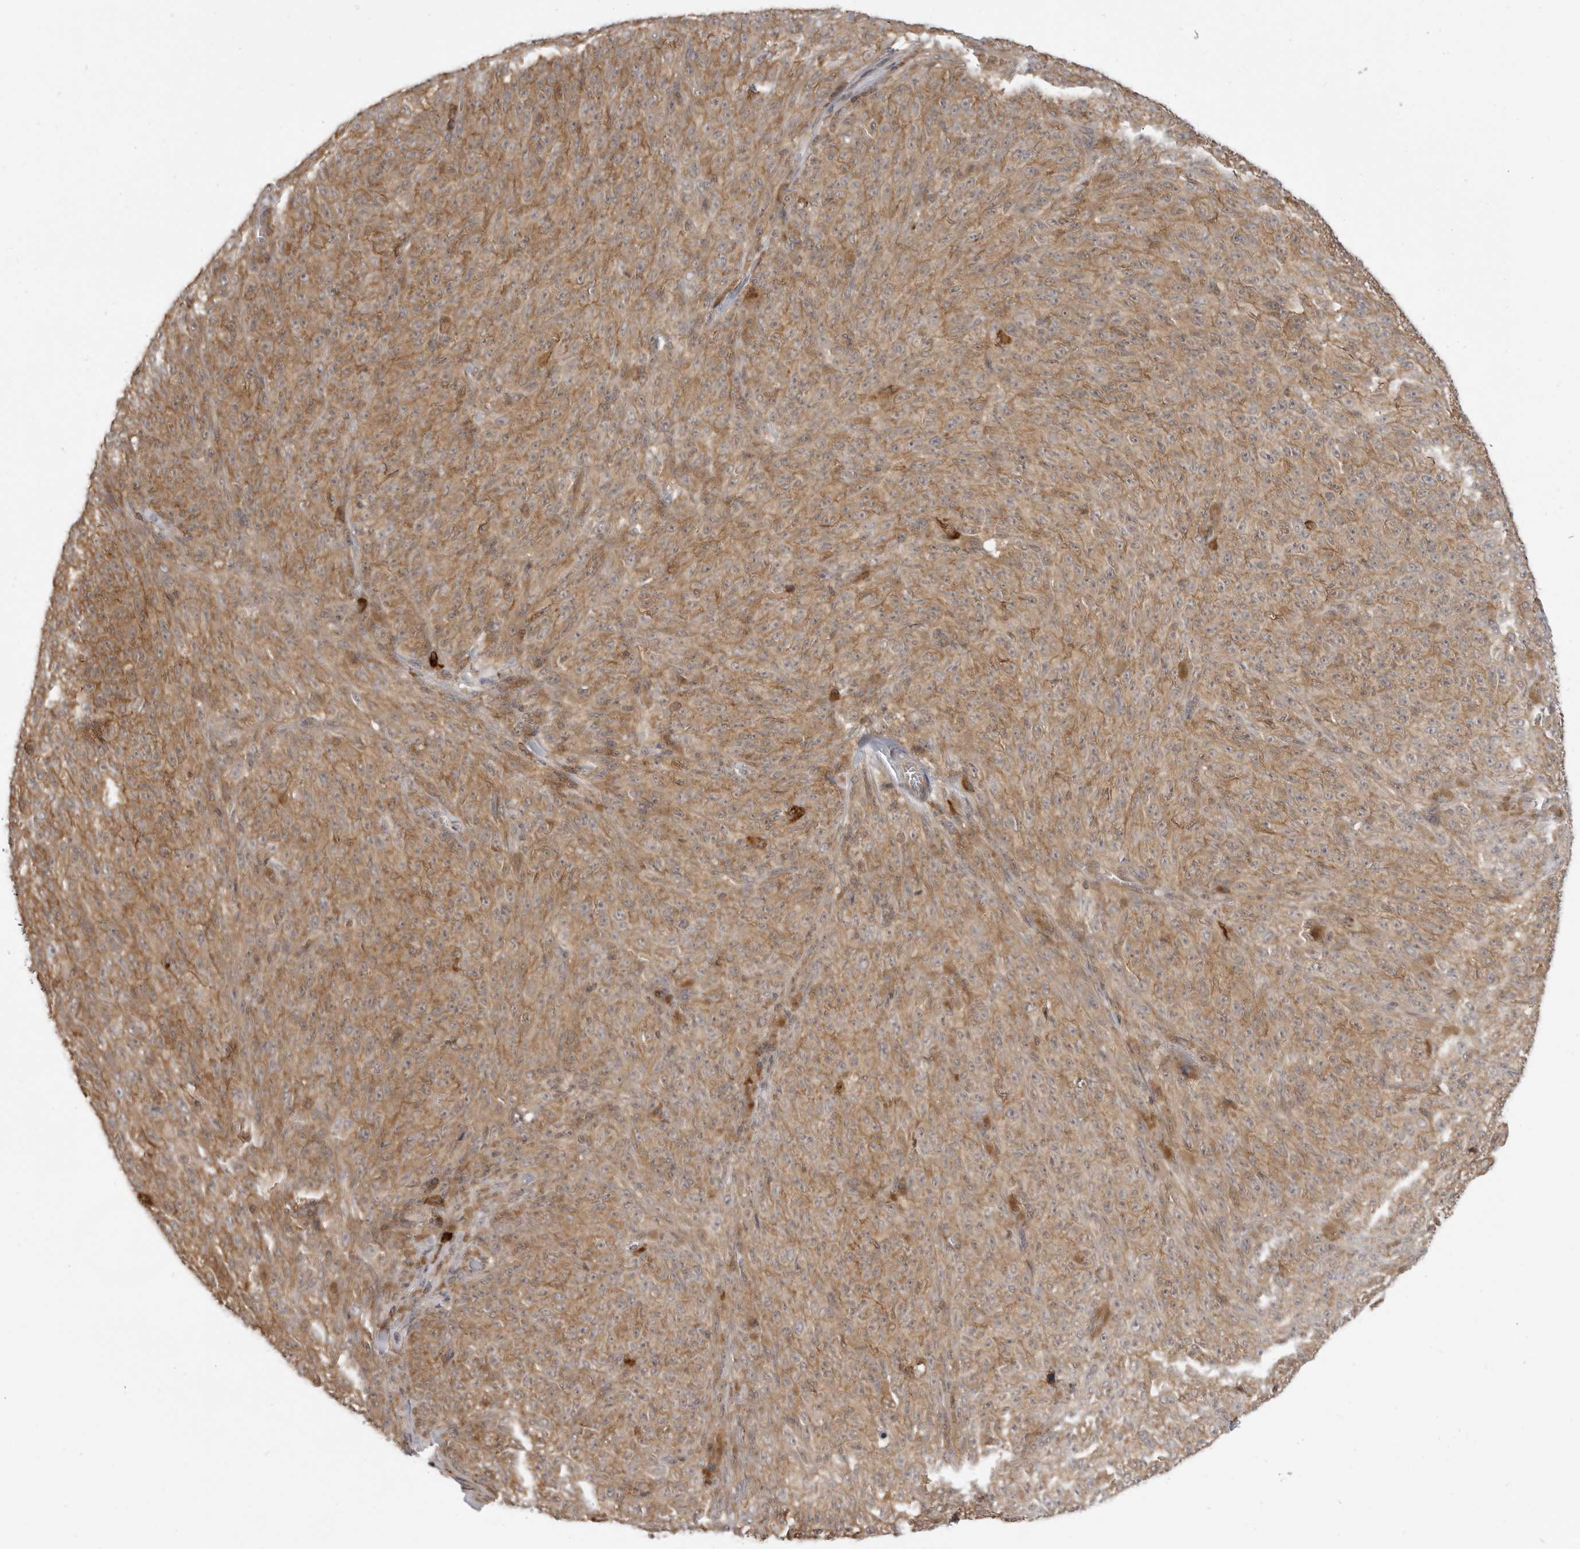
{"staining": {"intensity": "weak", "quantity": ">75%", "location": "cytoplasmic/membranous"}, "tissue": "melanoma", "cell_type": "Tumor cells", "image_type": "cancer", "snomed": [{"axis": "morphology", "description": "Malignant melanoma, NOS"}, {"axis": "topography", "description": "Skin"}], "caption": "High-power microscopy captured an immunohistochemistry photomicrograph of melanoma, revealing weak cytoplasmic/membranous expression in approximately >75% of tumor cells.", "gene": "PRRC2A", "patient": {"sex": "female", "age": 82}}